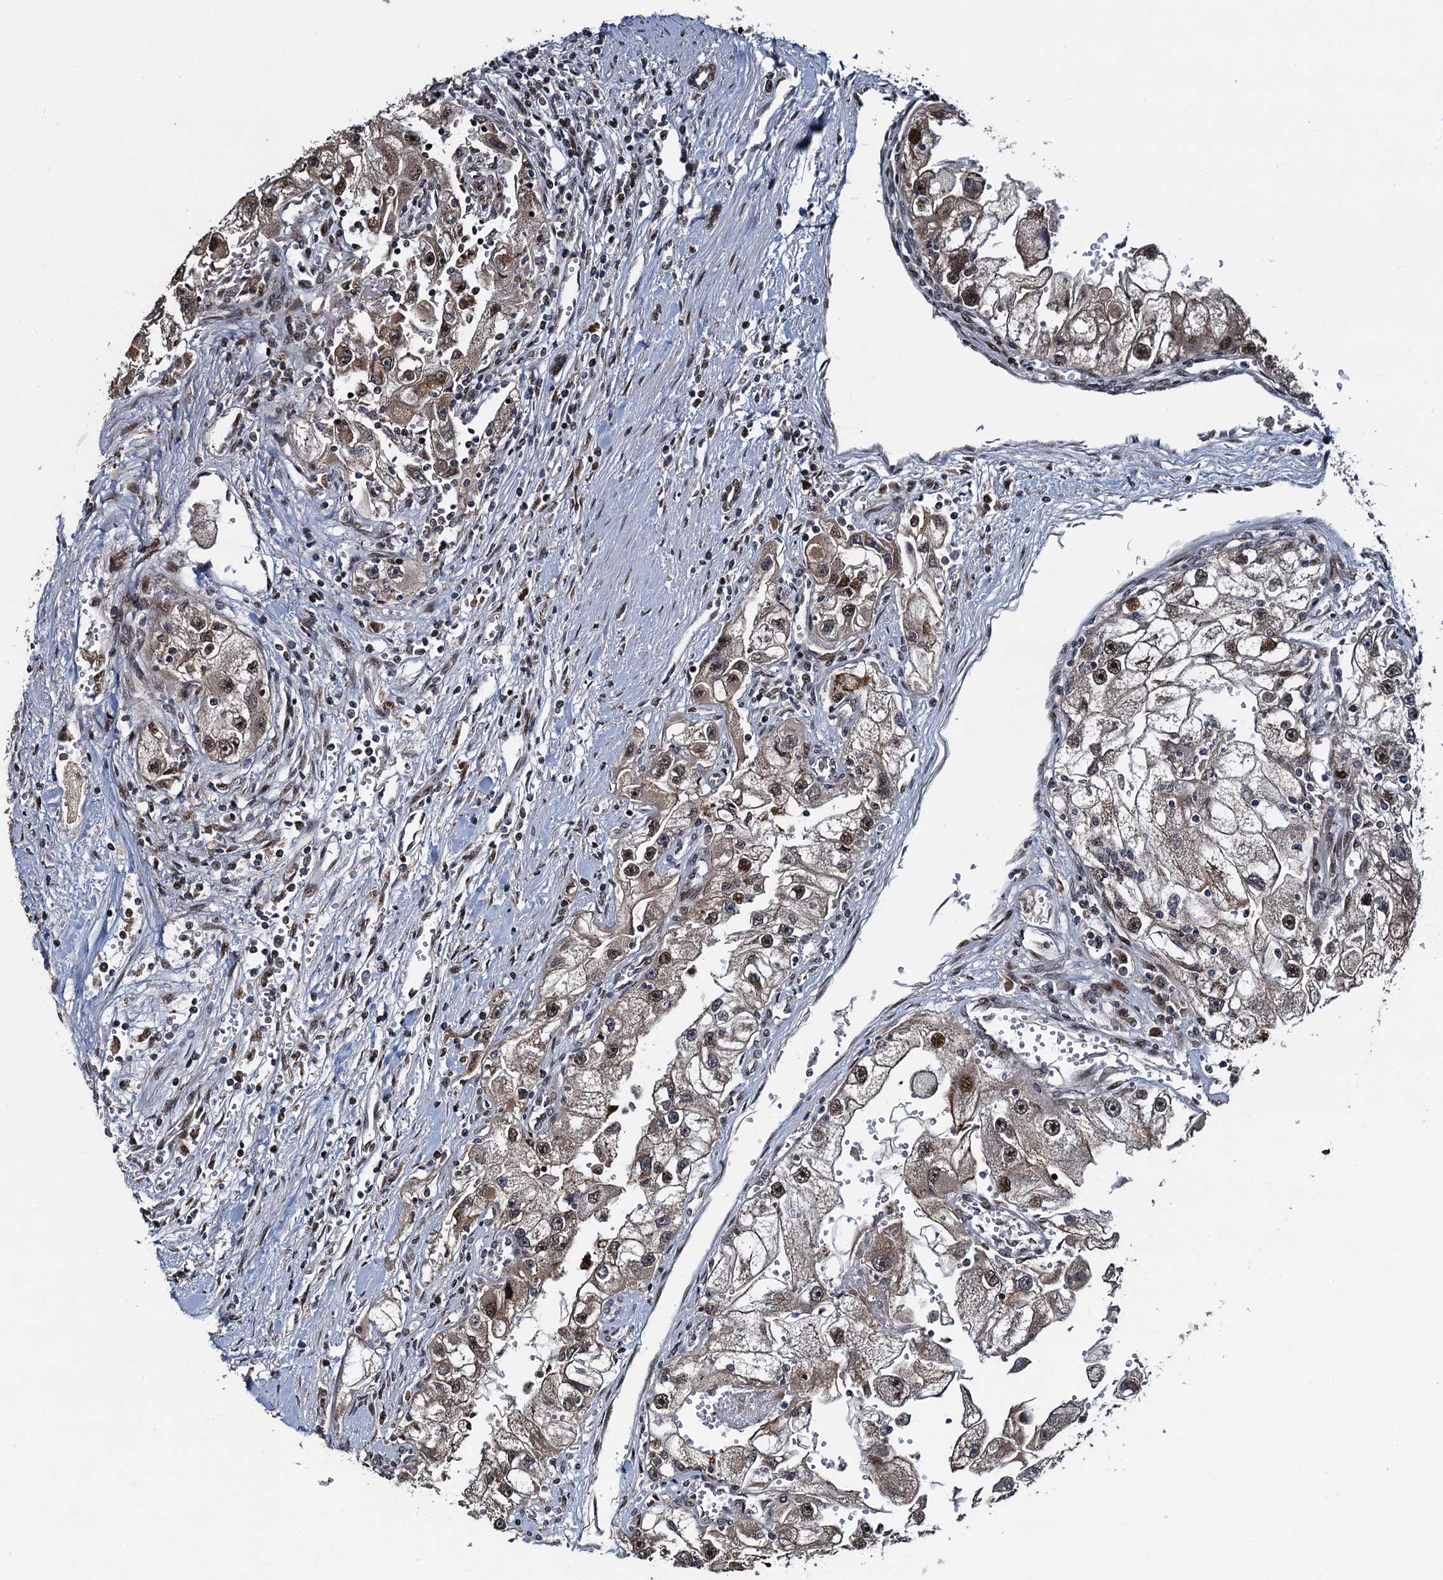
{"staining": {"intensity": "moderate", "quantity": "25%-75%", "location": "cytoplasmic/membranous,nuclear"}, "tissue": "renal cancer", "cell_type": "Tumor cells", "image_type": "cancer", "snomed": [{"axis": "morphology", "description": "Adenocarcinoma, NOS"}, {"axis": "topography", "description": "Kidney"}], "caption": "This micrograph exhibits adenocarcinoma (renal) stained with immunohistochemistry to label a protein in brown. The cytoplasmic/membranous and nuclear of tumor cells show moderate positivity for the protein. Nuclei are counter-stained blue.", "gene": "ATOSA", "patient": {"sex": "male", "age": 63}}